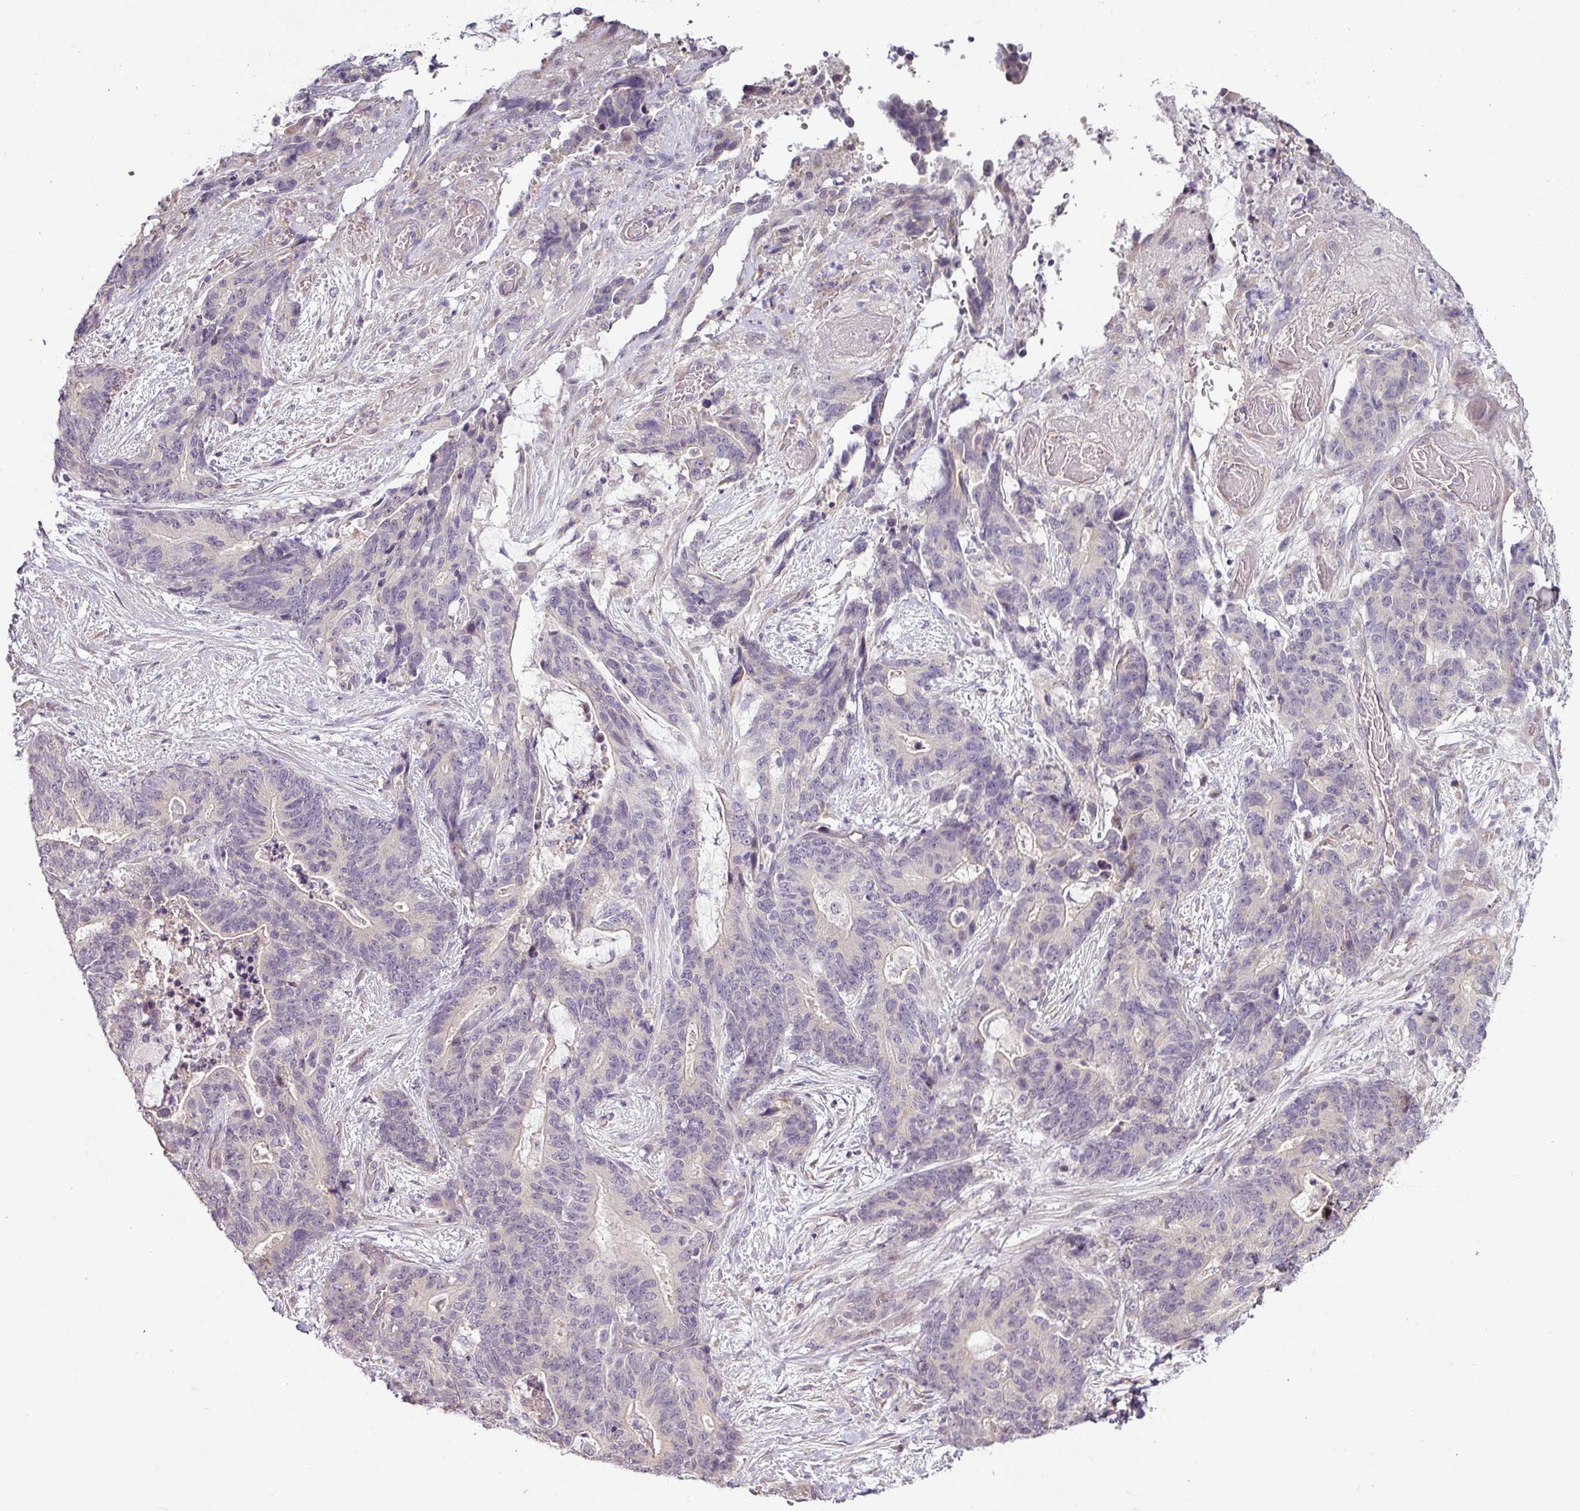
{"staining": {"intensity": "negative", "quantity": "none", "location": "none"}, "tissue": "stomach cancer", "cell_type": "Tumor cells", "image_type": "cancer", "snomed": [{"axis": "morphology", "description": "Normal tissue, NOS"}, {"axis": "morphology", "description": "Adenocarcinoma, NOS"}, {"axis": "topography", "description": "Stomach"}], "caption": "This is a photomicrograph of immunohistochemistry (IHC) staining of stomach cancer, which shows no expression in tumor cells.", "gene": "OR52D1", "patient": {"sex": "female", "age": 64}}